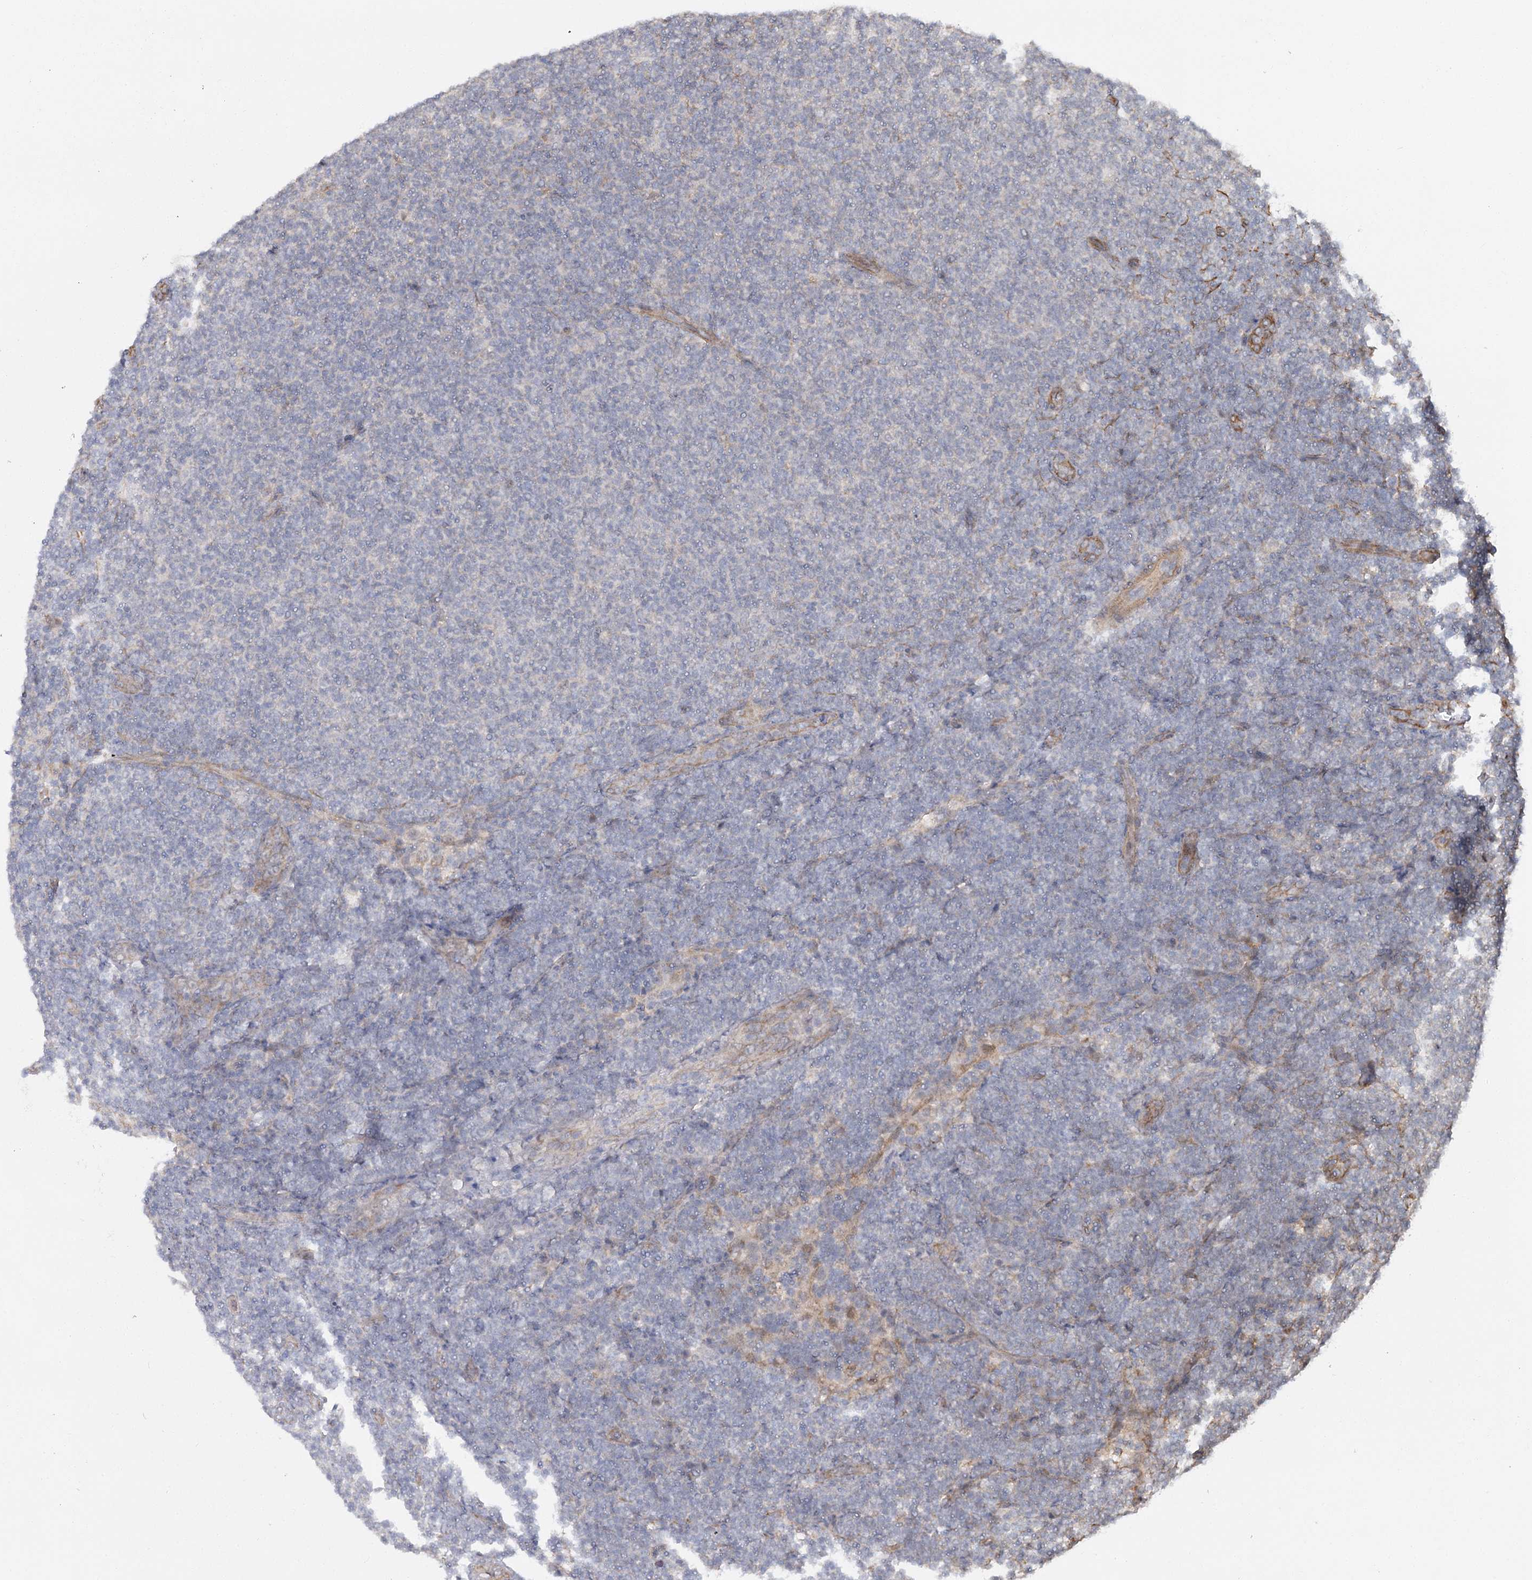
{"staining": {"intensity": "negative", "quantity": "none", "location": "none"}, "tissue": "lymphoma", "cell_type": "Tumor cells", "image_type": "cancer", "snomed": [{"axis": "morphology", "description": "Malignant lymphoma, non-Hodgkin's type, Low grade"}, {"axis": "topography", "description": "Lymph node"}], "caption": "DAB immunohistochemical staining of malignant lymphoma, non-Hodgkin's type (low-grade) shows no significant expression in tumor cells. (DAB (3,3'-diaminobenzidine) immunohistochemistry (IHC) visualized using brightfield microscopy, high magnification).", "gene": "TBC1D9B", "patient": {"sex": "male", "age": 66}}